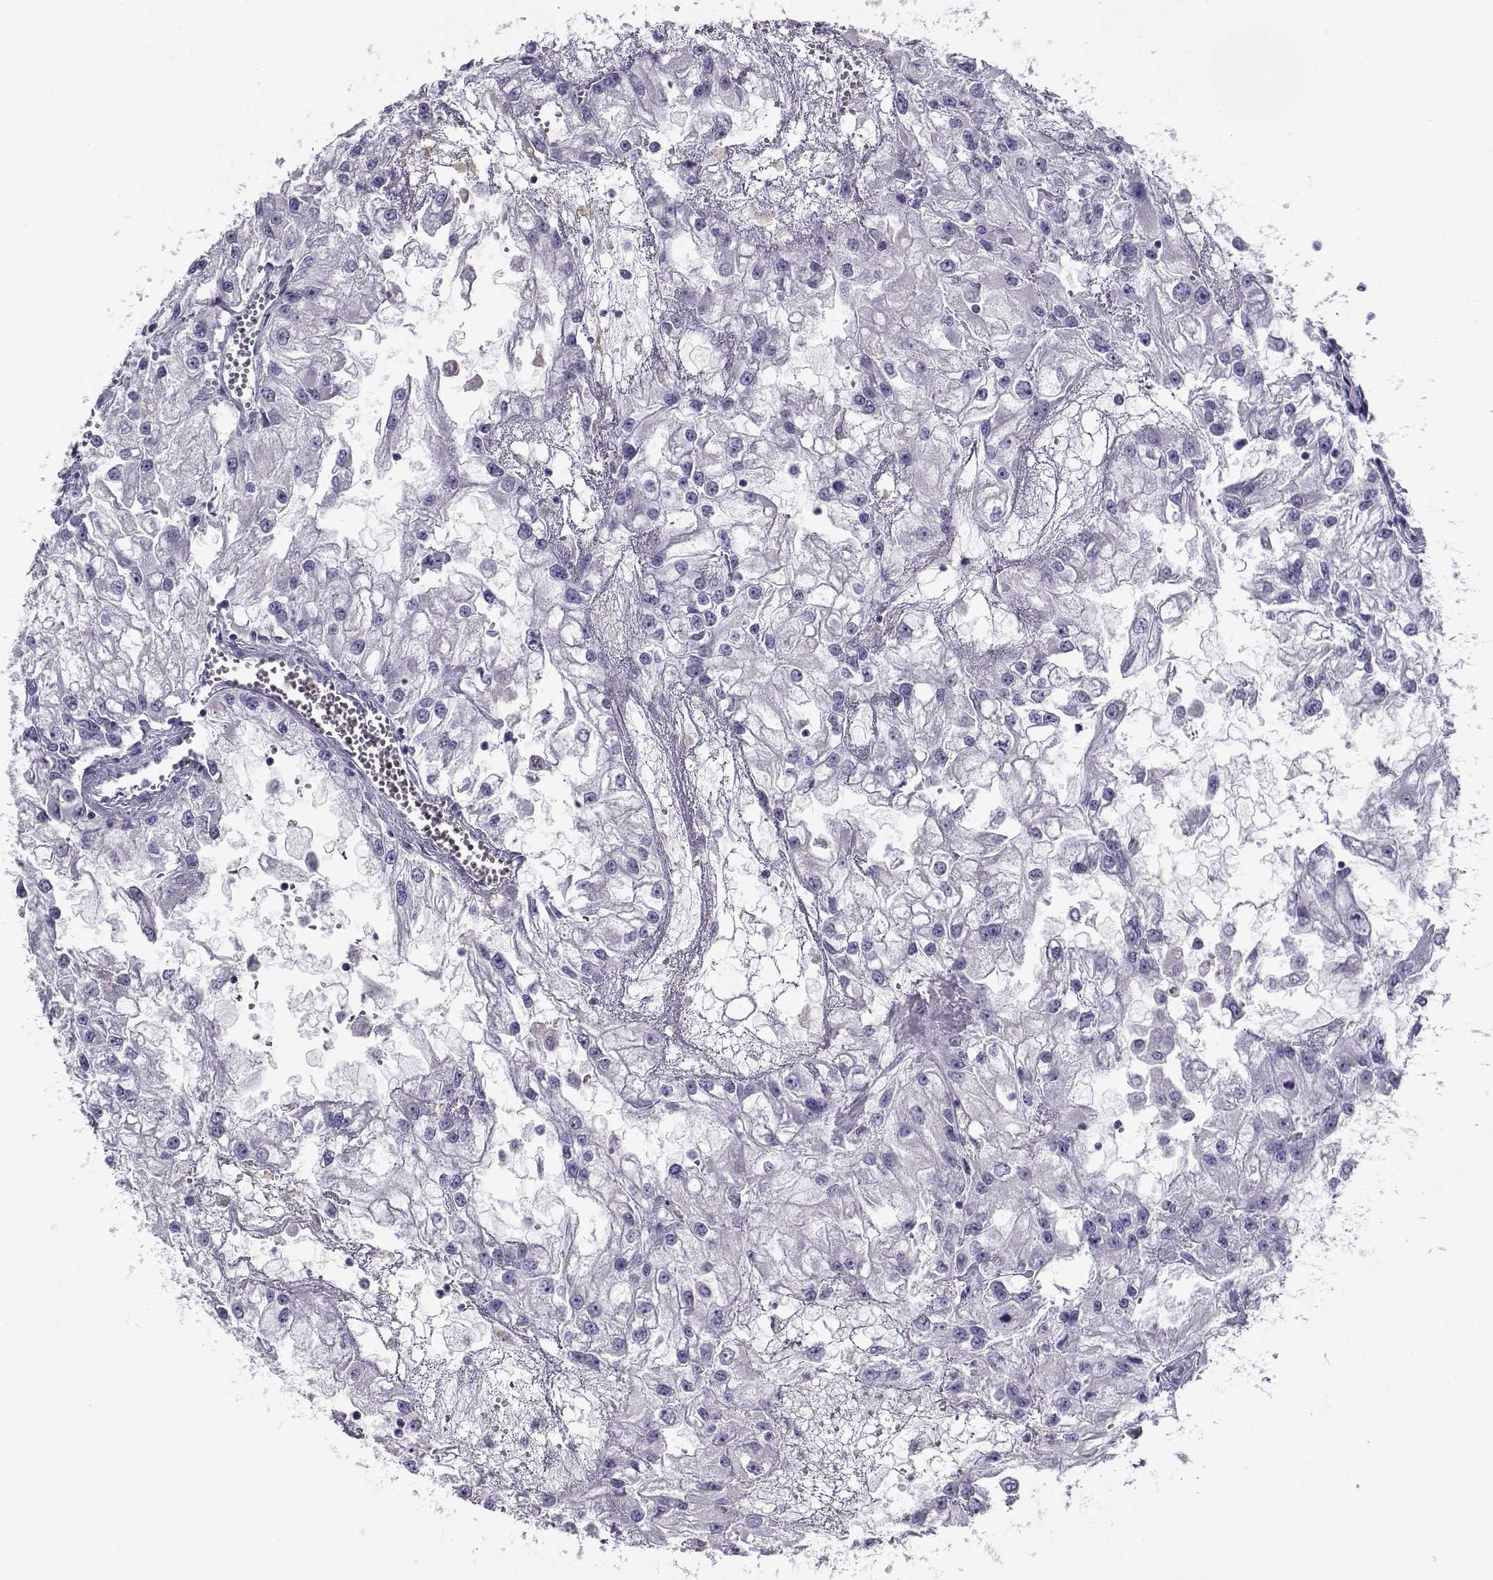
{"staining": {"intensity": "negative", "quantity": "none", "location": "none"}, "tissue": "renal cancer", "cell_type": "Tumor cells", "image_type": "cancer", "snomed": [{"axis": "morphology", "description": "Adenocarcinoma, NOS"}, {"axis": "topography", "description": "Kidney"}], "caption": "Immunohistochemistry of adenocarcinoma (renal) reveals no staining in tumor cells.", "gene": "CABS1", "patient": {"sex": "male", "age": 59}}